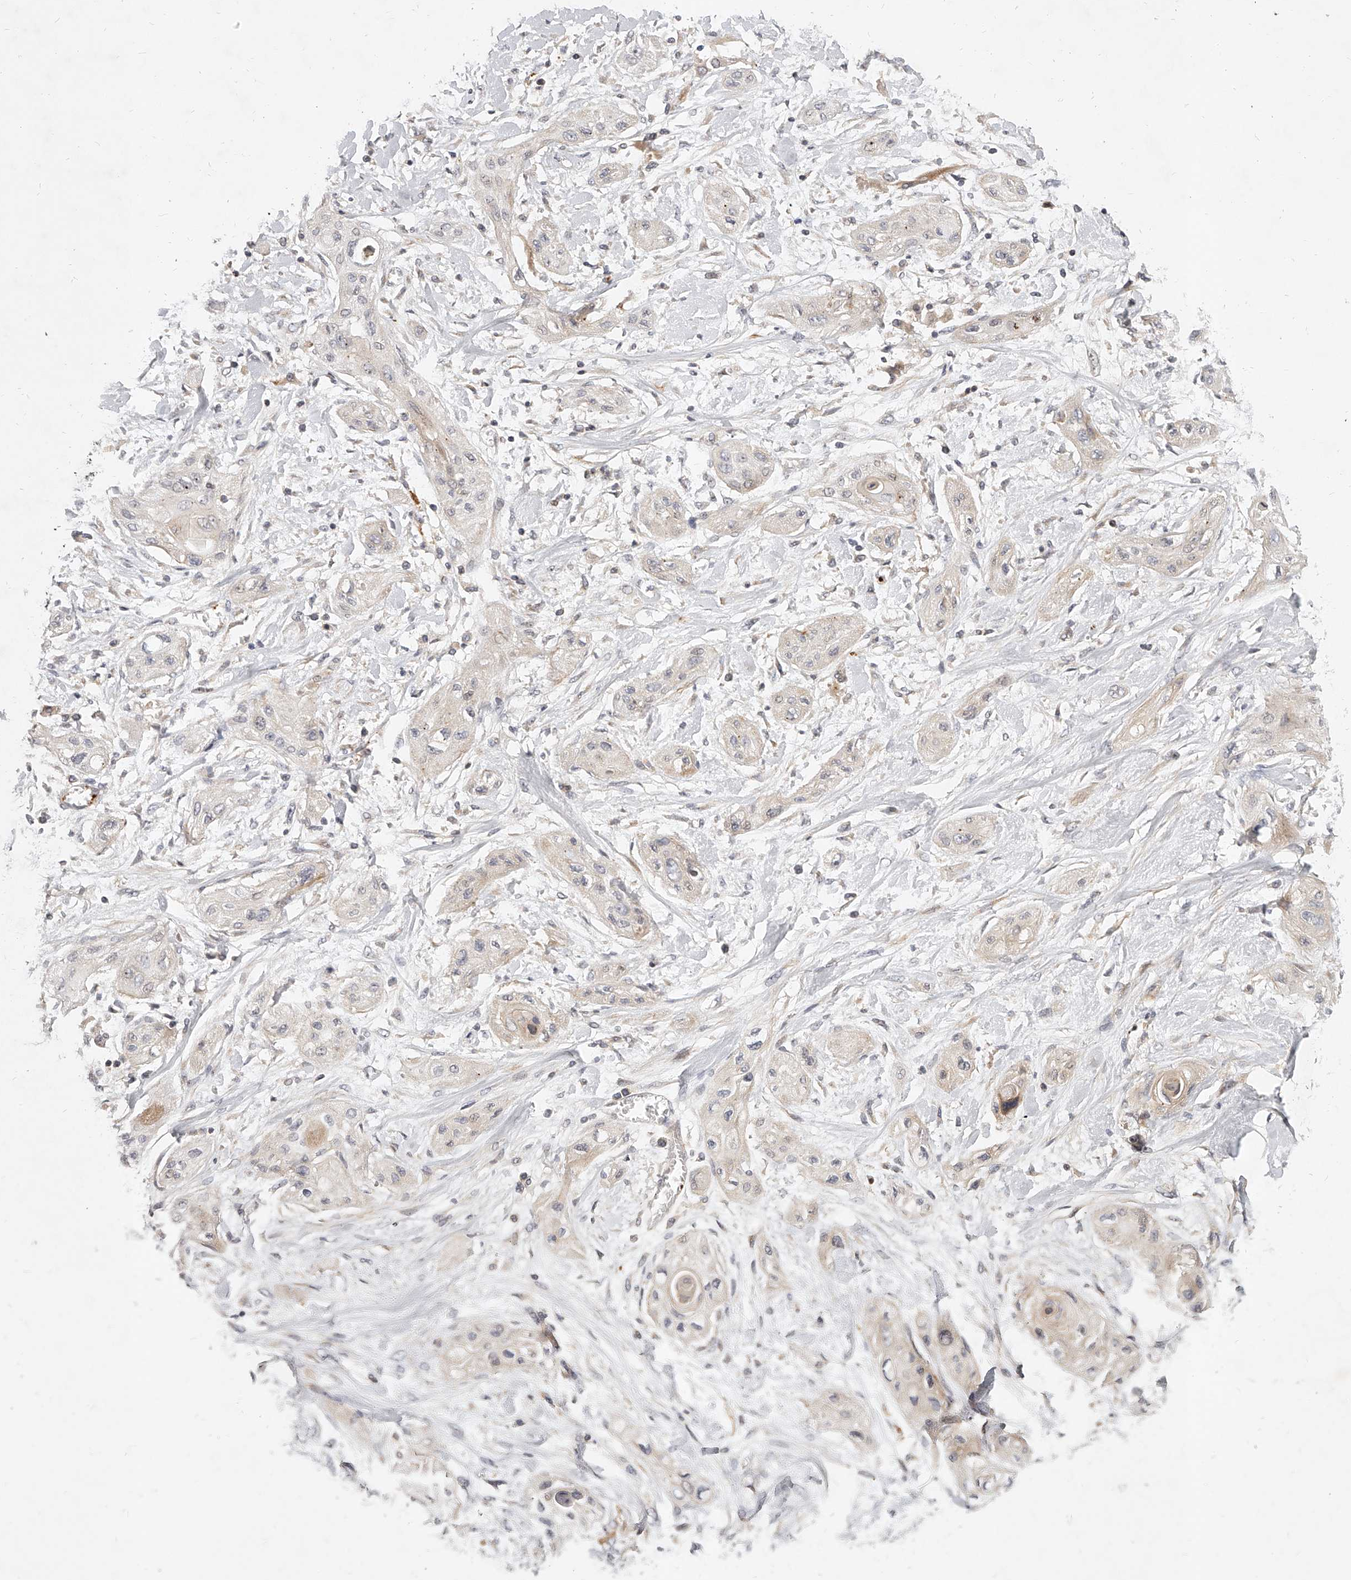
{"staining": {"intensity": "negative", "quantity": "none", "location": "none"}, "tissue": "lung cancer", "cell_type": "Tumor cells", "image_type": "cancer", "snomed": [{"axis": "morphology", "description": "Squamous cell carcinoma, NOS"}, {"axis": "topography", "description": "Lung"}], "caption": "Immunohistochemistry (IHC) photomicrograph of human lung squamous cell carcinoma stained for a protein (brown), which exhibits no staining in tumor cells.", "gene": "SLC37A1", "patient": {"sex": "female", "age": 47}}